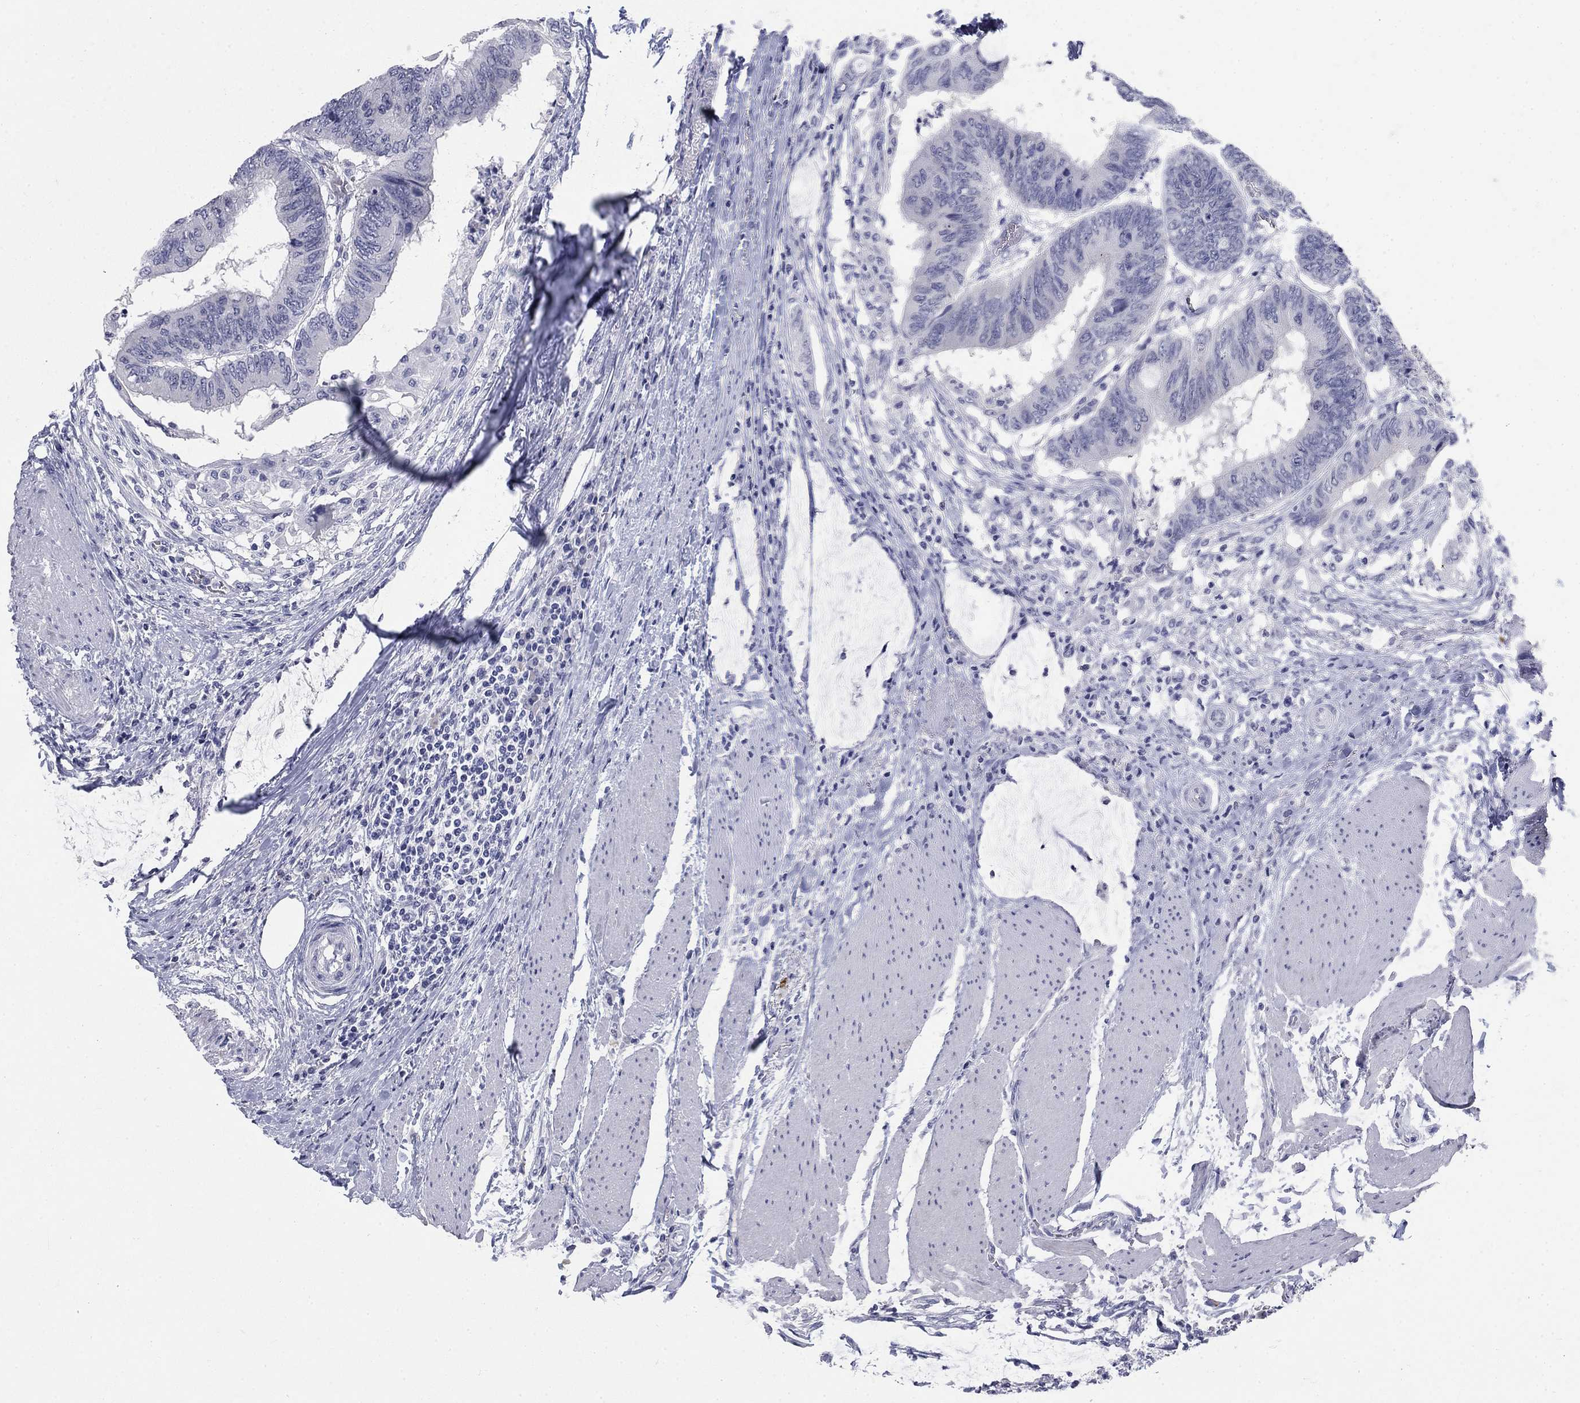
{"staining": {"intensity": "negative", "quantity": "none", "location": "none"}, "tissue": "colorectal cancer", "cell_type": "Tumor cells", "image_type": "cancer", "snomed": [{"axis": "morphology", "description": "Normal tissue, NOS"}, {"axis": "morphology", "description": "Adenocarcinoma, NOS"}, {"axis": "topography", "description": "Rectum"}, {"axis": "topography", "description": "Peripheral nerve tissue"}], "caption": "A high-resolution micrograph shows IHC staining of colorectal cancer (adenocarcinoma), which demonstrates no significant staining in tumor cells. (DAB immunohistochemistry (IHC) with hematoxylin counter stain).", "gene": "ELAVL4", "patient": {"sex": "male", "age": 92}}